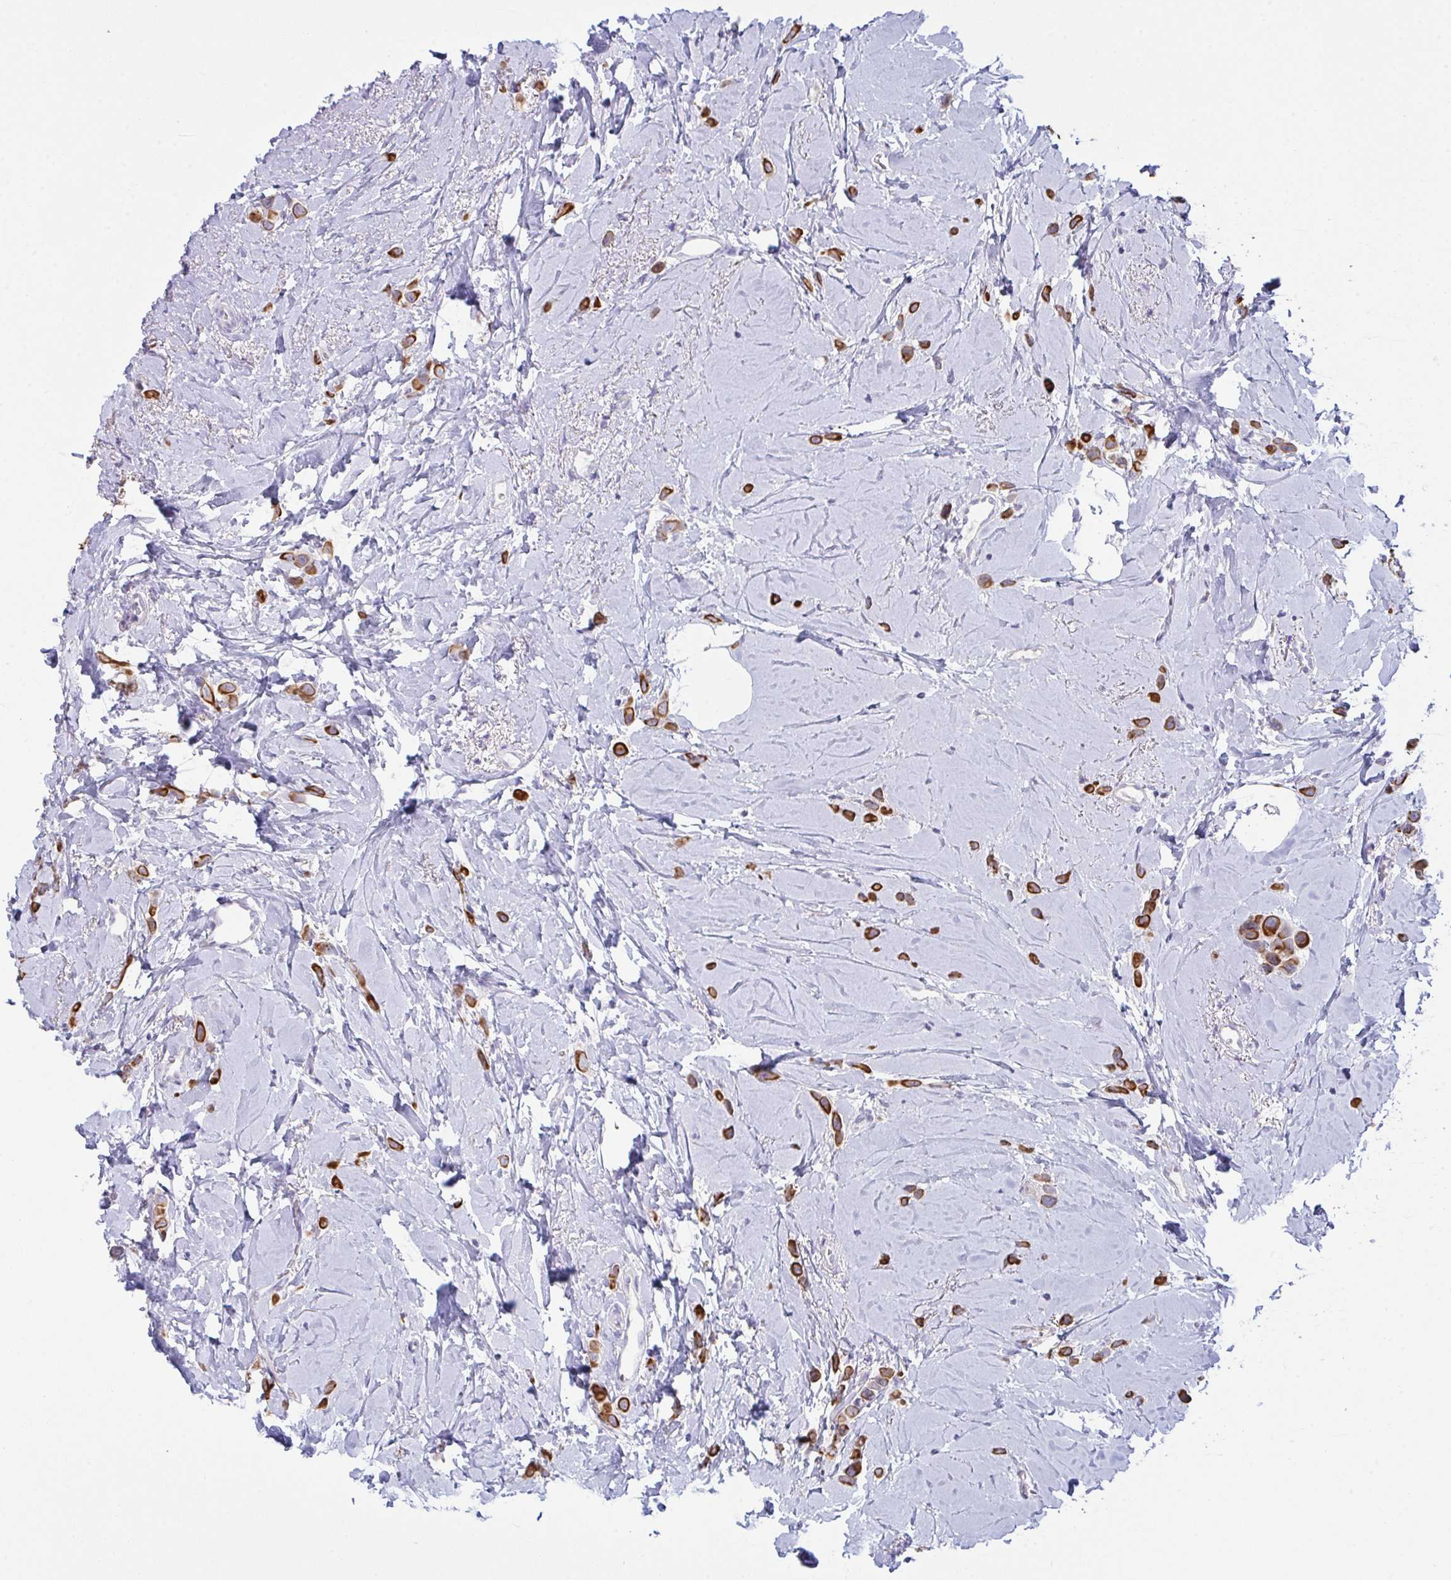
{"staining": {"intensity": "strong", "quantity": ">75%", "location": "cytoplasmic/membranous"}, "tissue": "breast cancer", "cell_type": "Tumor cells", "image_type": "cancer", "snomed": [{"axis": "morphology", "description": "Lobular carcinoma"}, {"axis": "topography", "description": "Breast"}], "caption": "Immunohistochemical staining of breast cancer reveals strong cytoplasmic/membranous protein positivity in approximately >75% of tumor cells.", "gene": "TENT5D", "patient": {"sex": "female", "age": 66}}